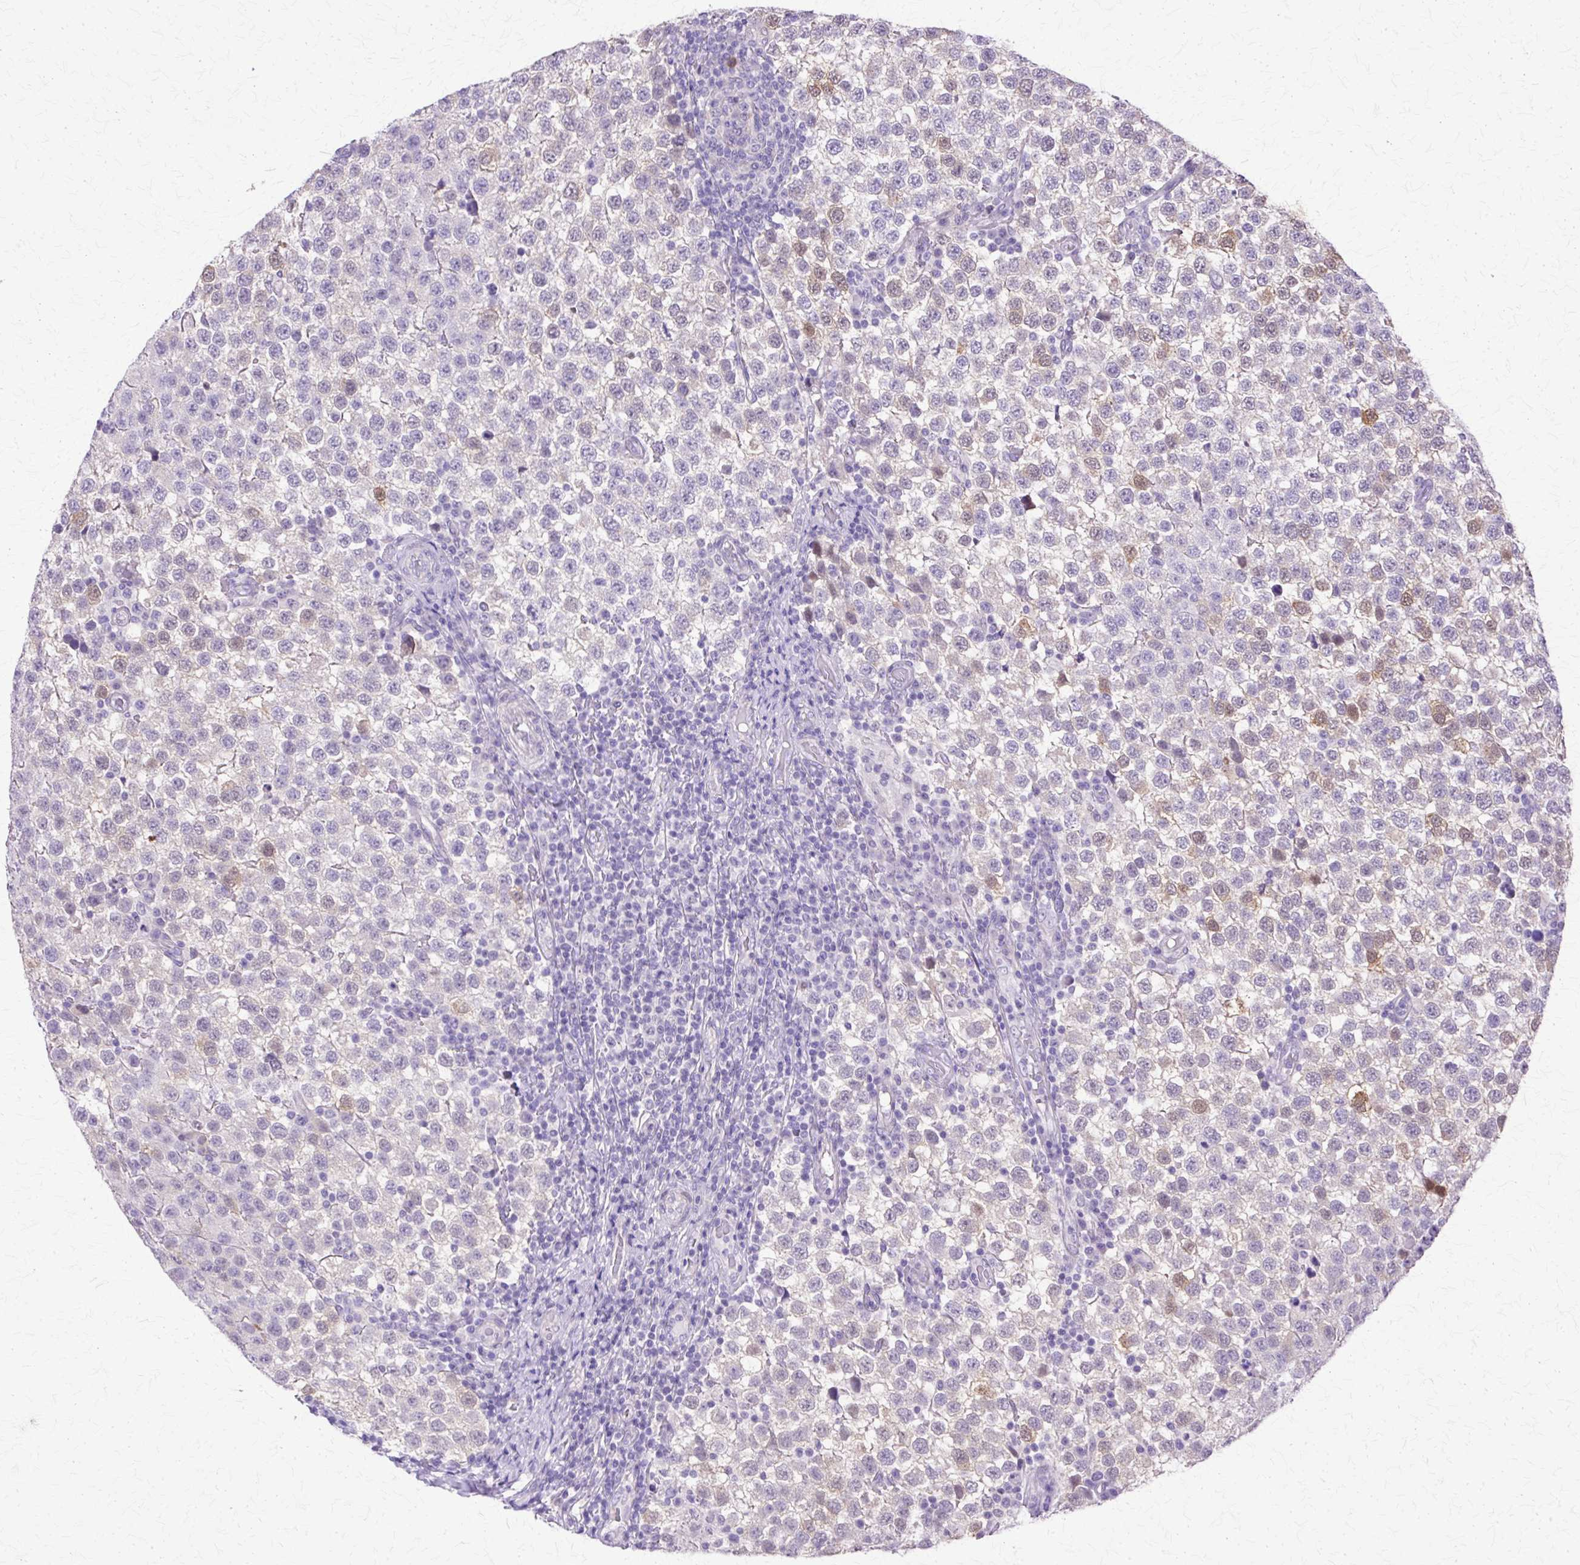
{"staining": {"intensity": "moderate", "quantity": "<25%", "location": "cytoplasmic/membranous,nuclear"}, "tissue": "testis cancer", "cell_type": "Tumor cells", "image_type": "cancer", "snomed": [{"axis": "morphology", "description": "Seminoma, NOS"}, {"axis": "topography", "description": "Testis"}], "caption": "DAB immunohistochemical staining of testis seminoma exhibits moderate cytoplasmic/membranous and nuclear protein staining in approximately <25% of tumor cells.", "gene": "HSPA8", "patient": {"sex": "male", "age": 34}}